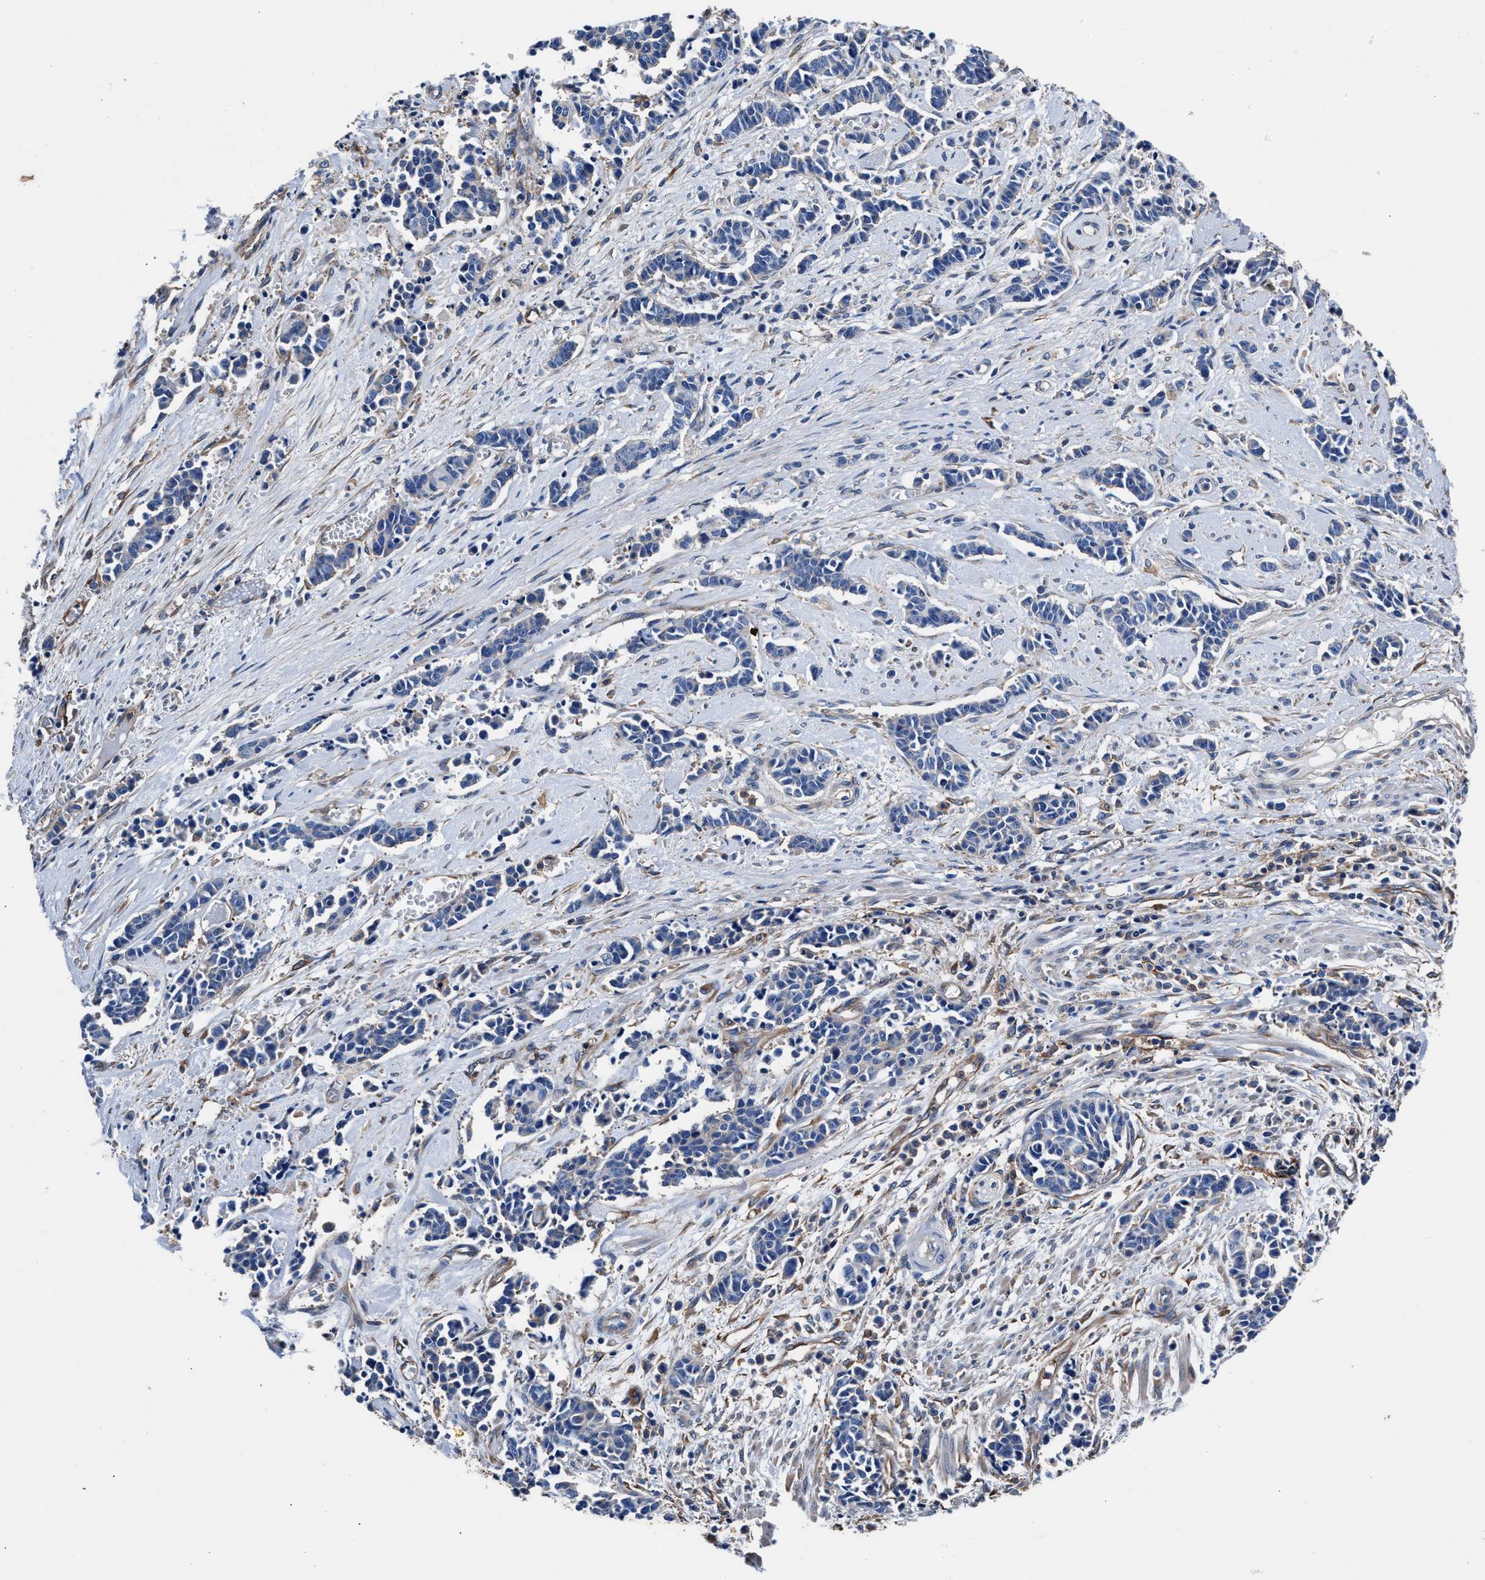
{"staining": {"intensity": "negative", "quantity": "none", "location": "none"}, "tissue": "cervical cancer", "cell_type": "Tumor cells", "image_type": "cancer", "snomed": [{"axis": "morphology", "description": "Squamous cell carcinoma, NOS"}, {"axis": "topography", "description": "Cervix"}], "caption": "An image of squamous cell carcinoma (cervical) stained for a protein reveals no brown staining in tumor cells.", "gene": "SH3GL1", "patient": {"sex": "female", "age": 35}}